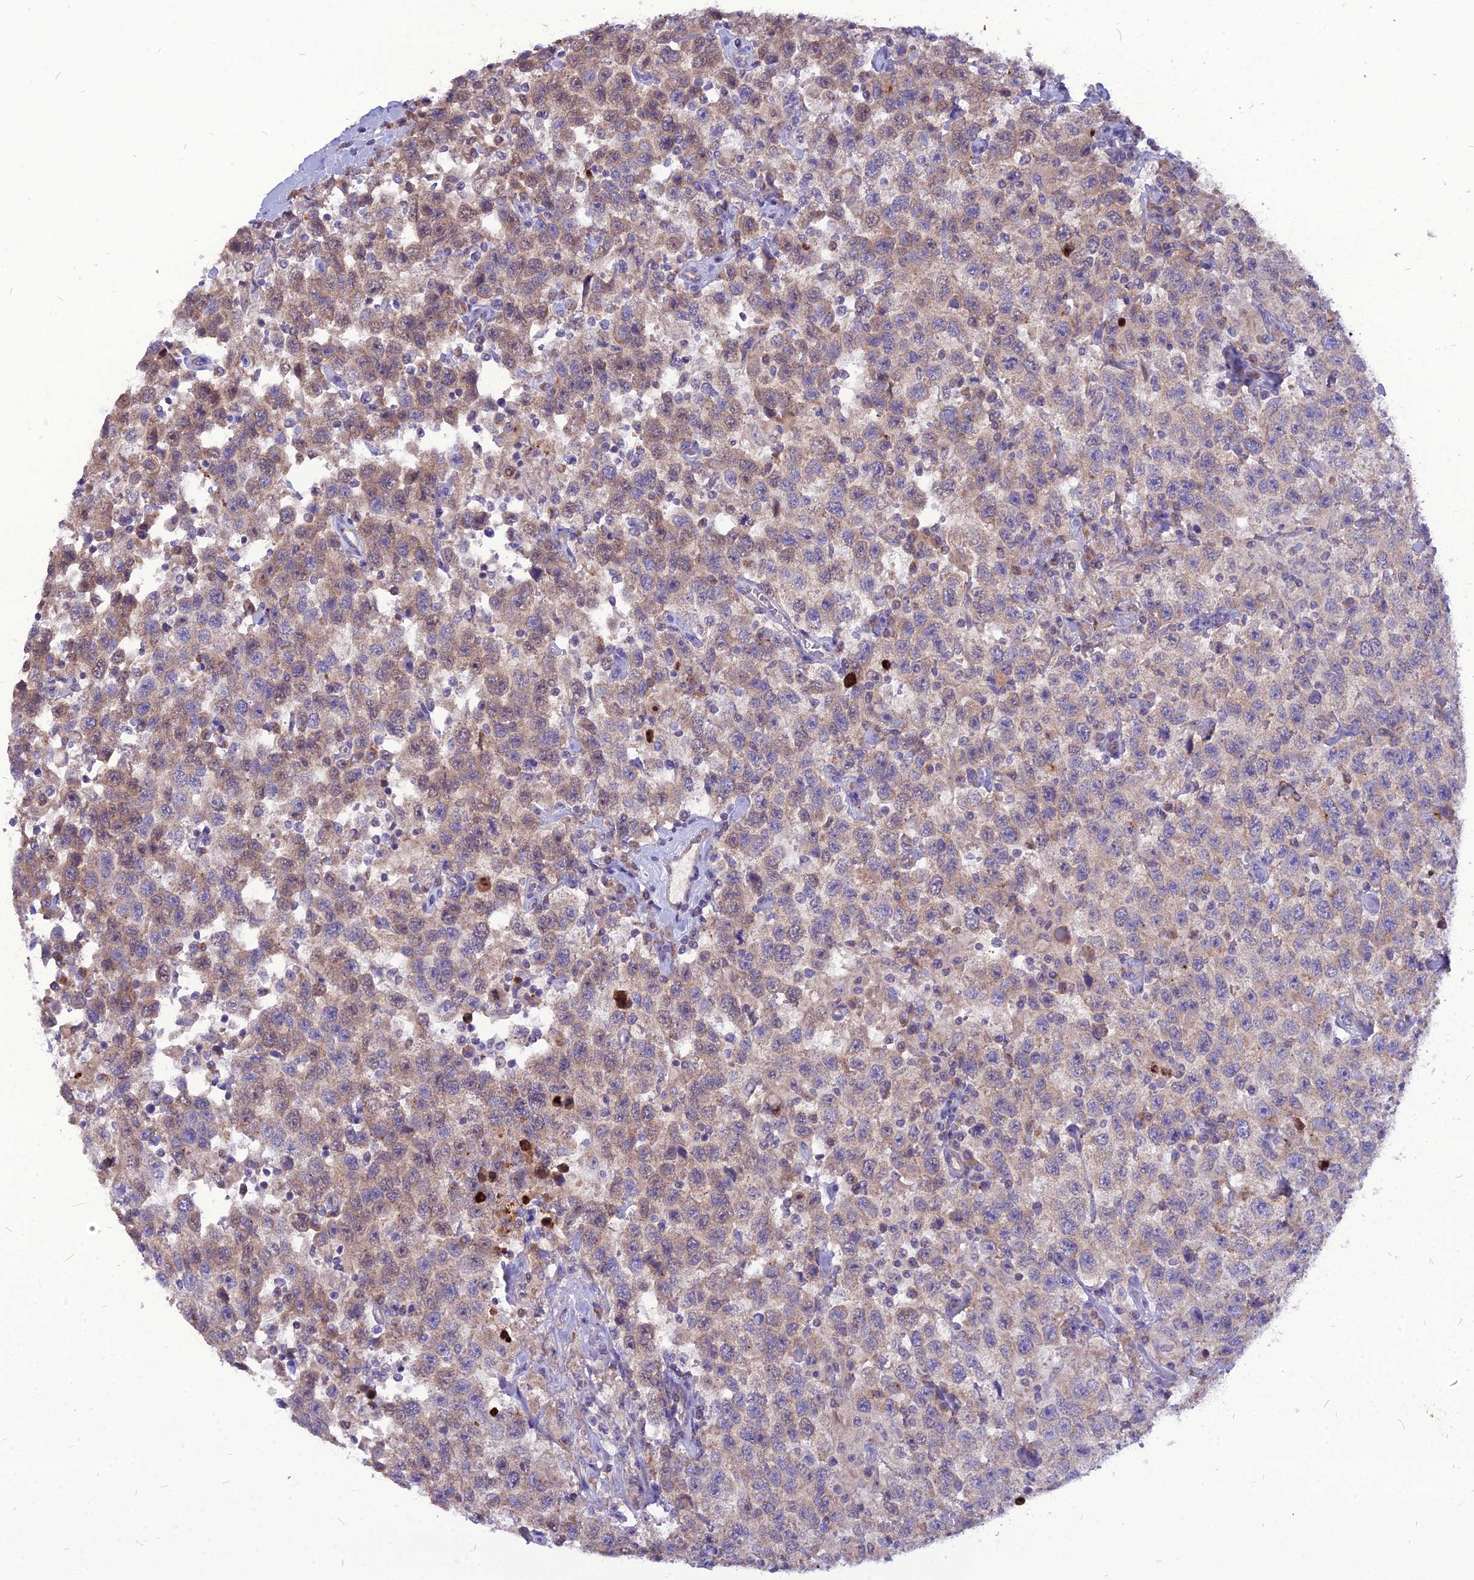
{"staining": {"intensity": "weak", "quantity": ">75%", "location": "cytoplasmic/membranous"}, "tissue": "testis cancer", "cell_type": "Tumor cells", "image_type": "cancer", "snomed": [{"axis": "morphology", "description": "Seminoma, NOS"}, {"axis": "topography", "description": "Testis"}], "caption": "Protein staining by IHC exhibits weak cytoplasmic/membranous expression in approximately >75% of tumor cells in testis cancer (seminoma). (DAB IHC, brown staining for protein, blue staining for nuclei).", "gene": "PCED1B", "patient": {"sex": "male", "age": 41}}